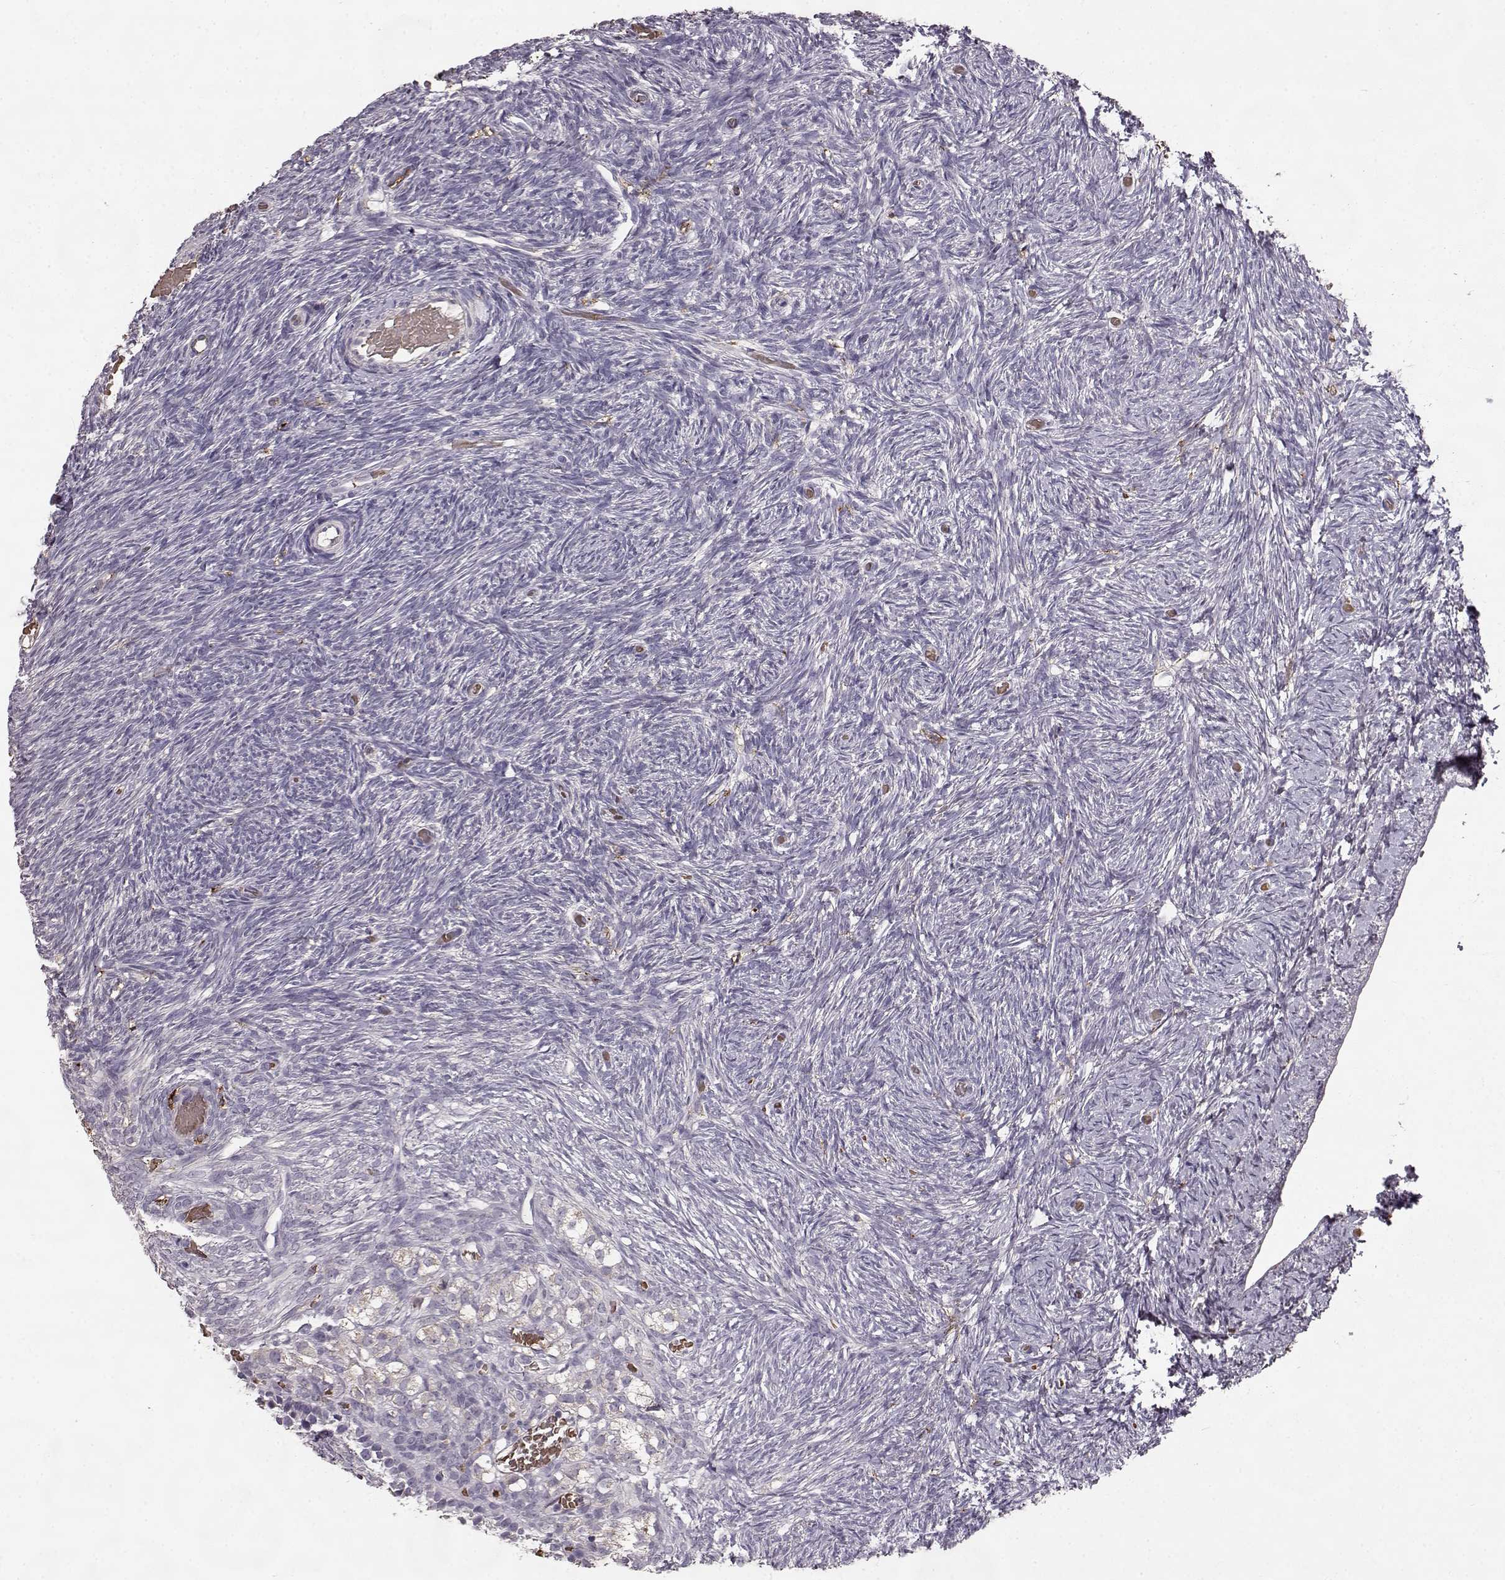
{"staining": {"intensity": "negative", "quantity": "none", "location": "none"}, "tissue": "ovary", "cell_type": "Follicle cells", "image_type": "normal", "snomed": [{"axis": "morphology", "description": "Normal tissue, NOS"}, {"axis": "topography", "description": "Ovary"}], "caption": "The immunohistochemistry (IHC) micrograph has no significant expression in follicle cells of ovary.", "gene": "CCNF", "patient": {"sex": "female", "age": 39}}